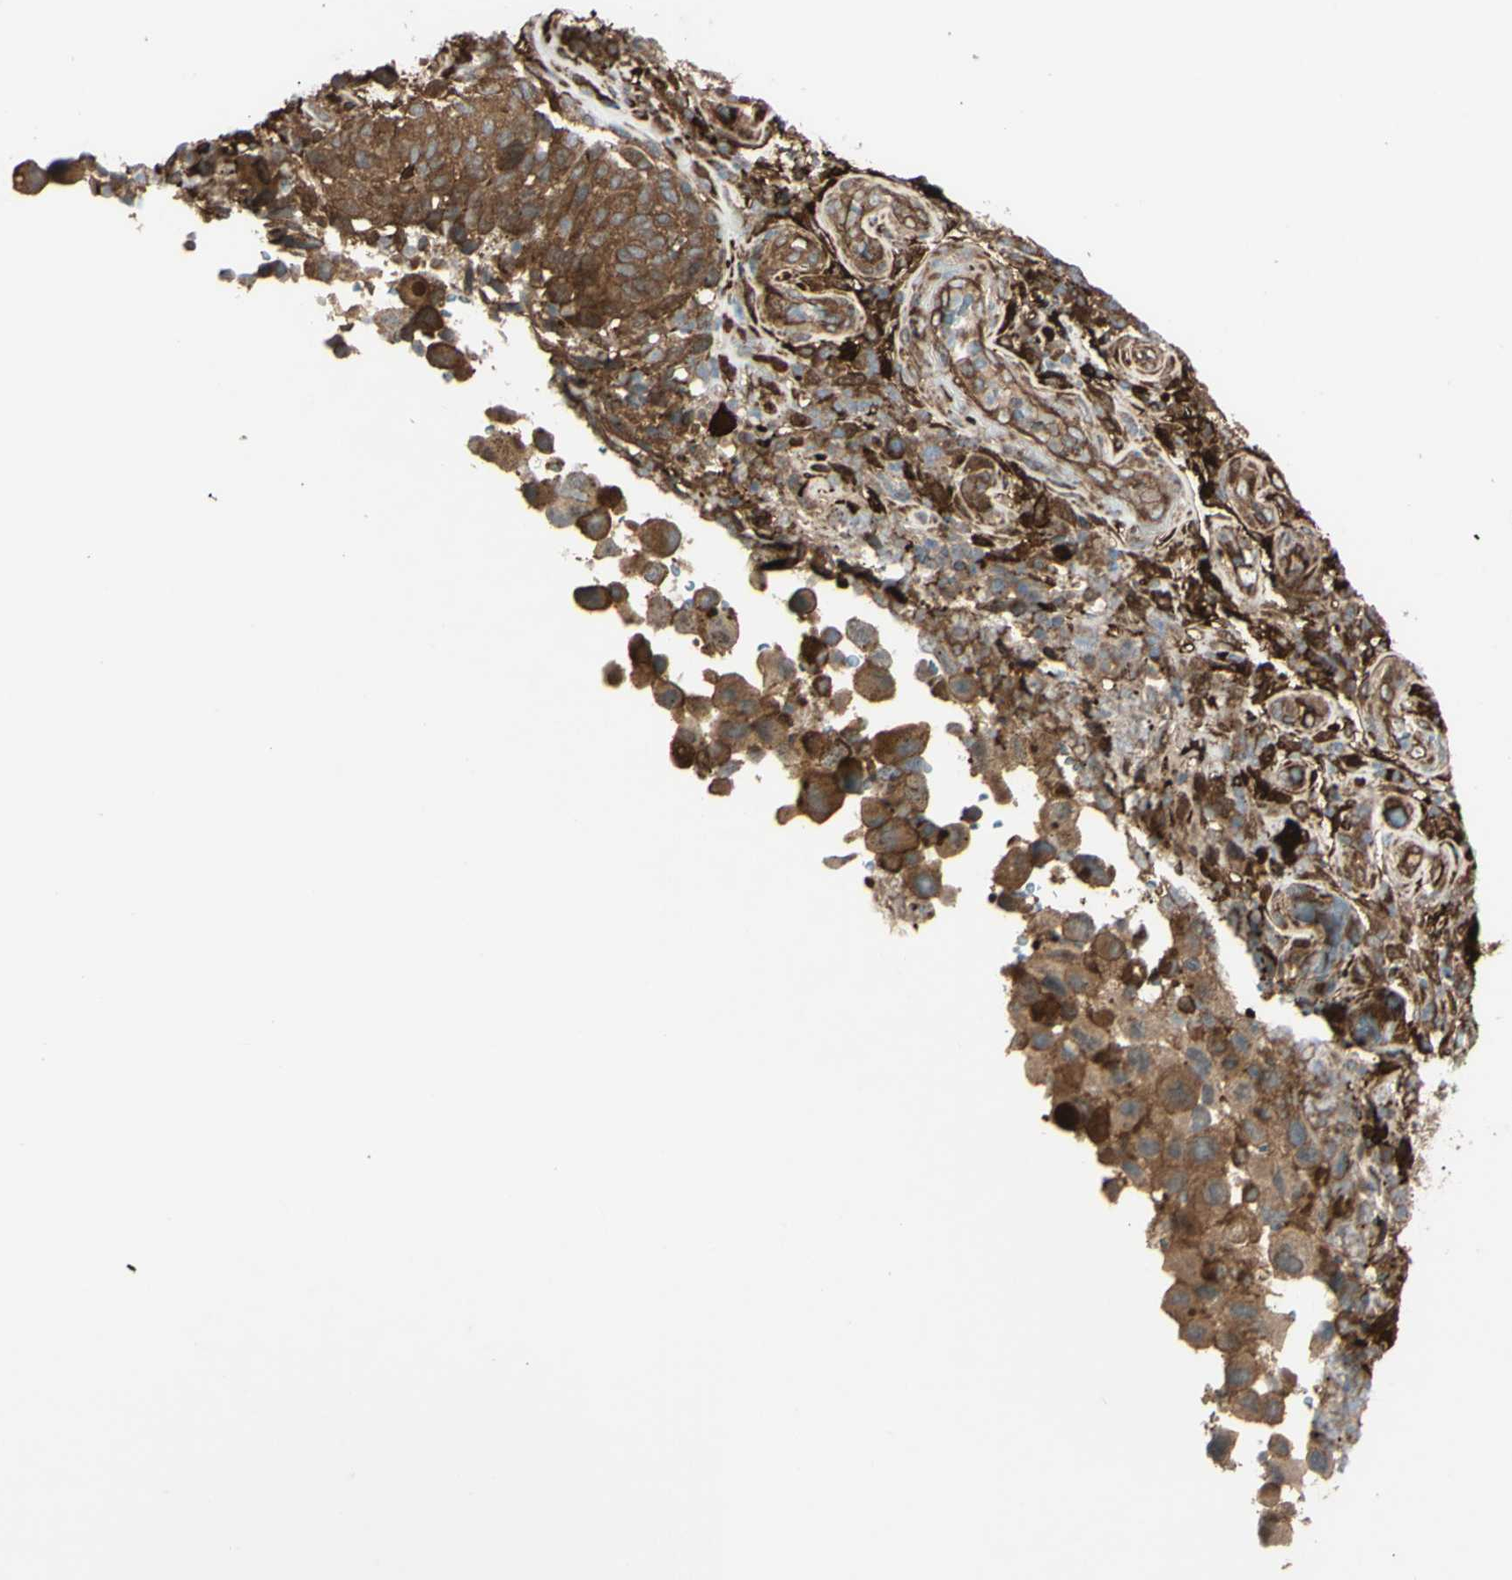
{"staining": {"intensity": "moderate", "quantity": ">75%", "location": "cytoplasmic/membranous"}, "tissue": "melanoma", "cell_type": "Tumor cells", "image_type": "cancer", "snomed": [{"axis": "morphology", "description": "Malignant melanoma, NOS"}, {"axis": "topography", "description": "Skin"}], "caption": "Immunohistochemical staining of malignant melanoma exhibits moderate cytoplasmic/membranous protein expression in approximately >75% of tumor cells.", "gene": "PTPN12", "patient": {"sex": "female", "age": 73}}